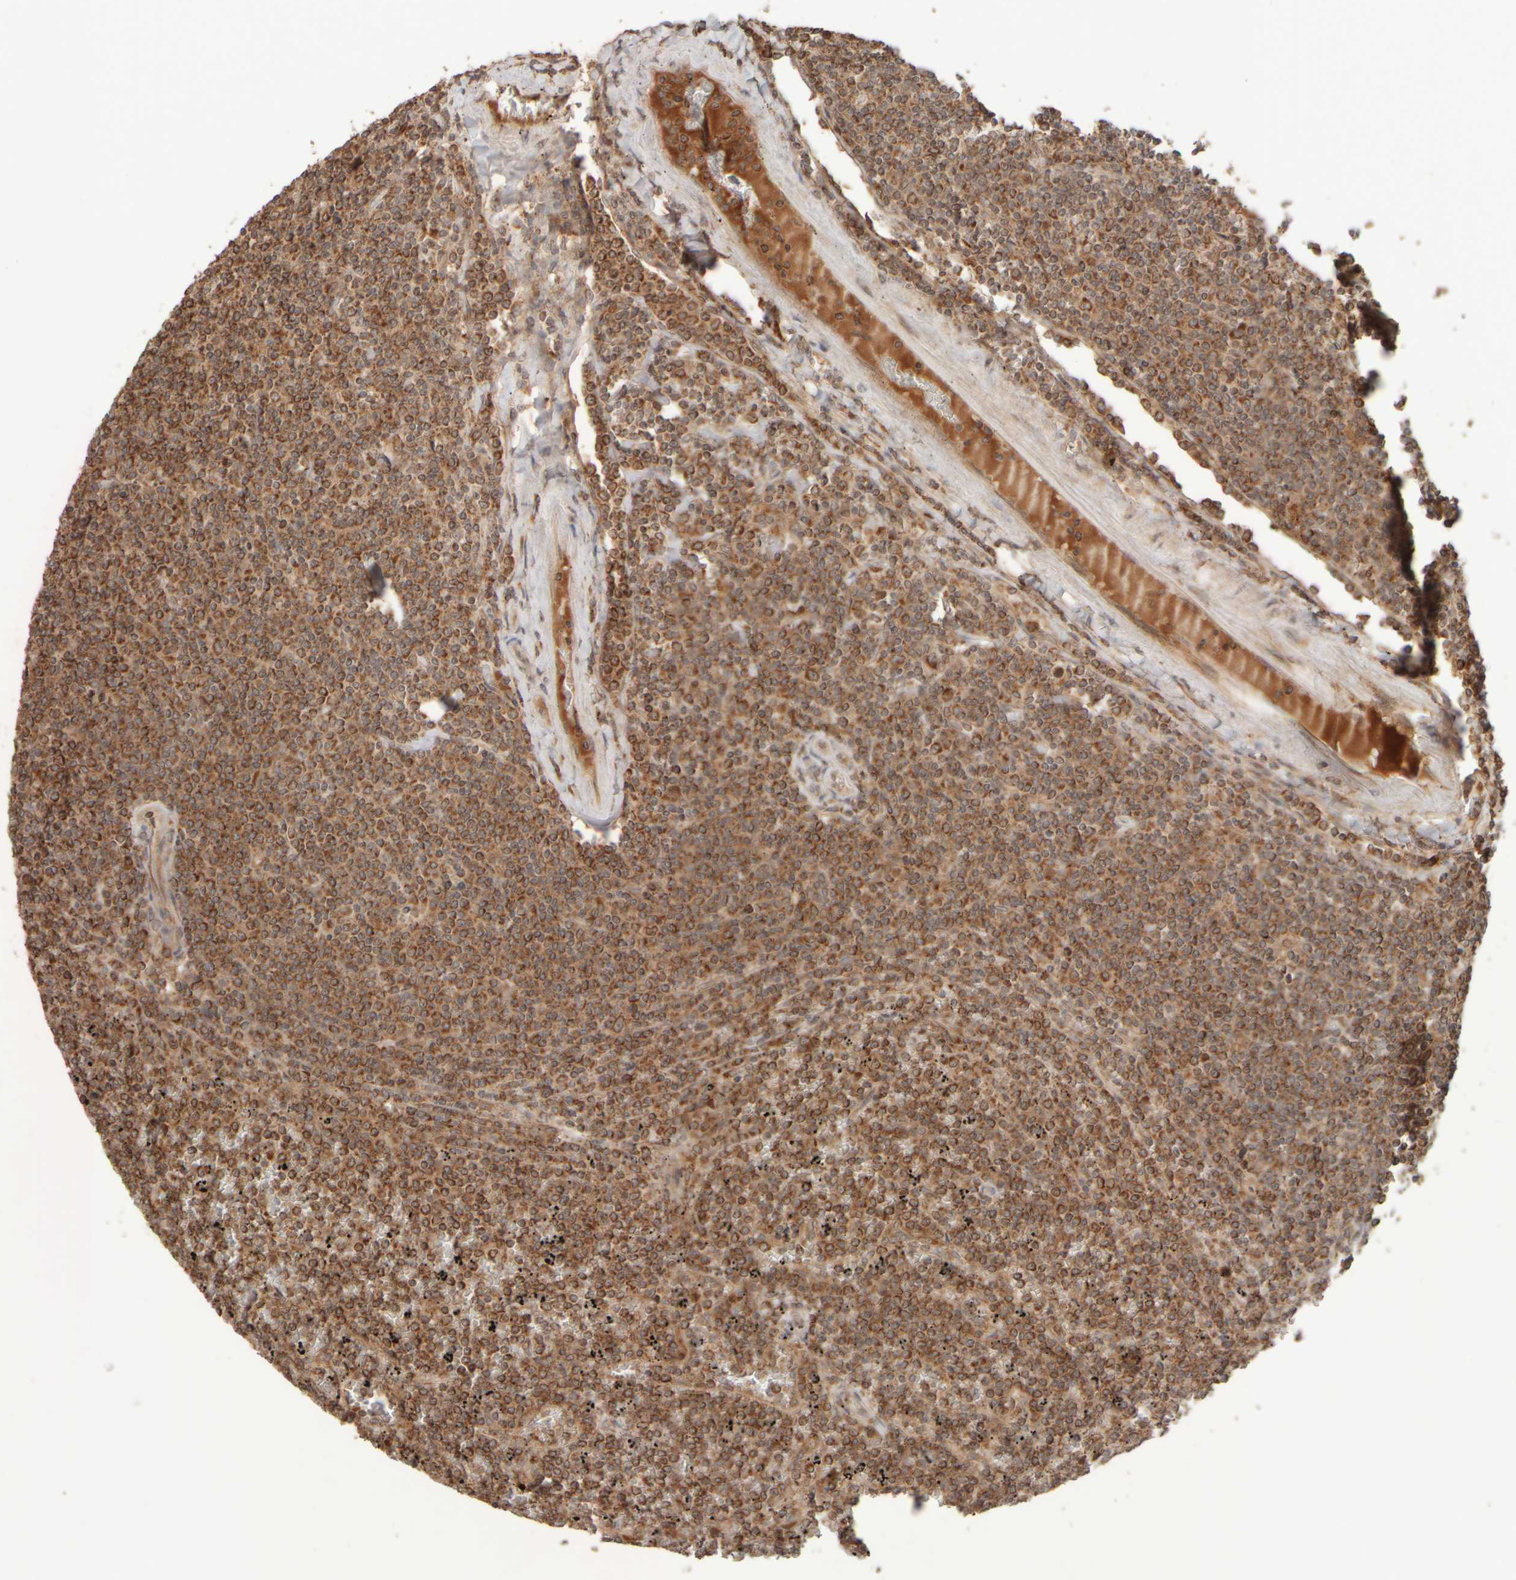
{"staining": {"intensity": "strong", "quantity": ">75%", "location": "cytoplasmic/membranous"}, "tissue": "lymphoma", "cell_type": "Tumor cells", "image_type": "cancer", "snomed": [{"axis": "morphology", "description": "Malignant lymphoma, non-Hodgkin's type, Low grade"}, {"axis": "topography", "description": "Spleen"}], "caption": "Tumor cells demonstrate strong cytoplasmic/membranous positivity in approximately >75% of cells in malignant lymphoma, non-Hodgkin's type (low-grade).", "gene": "EIF2B3", "patient": {"sex": "female", "age": 19}}